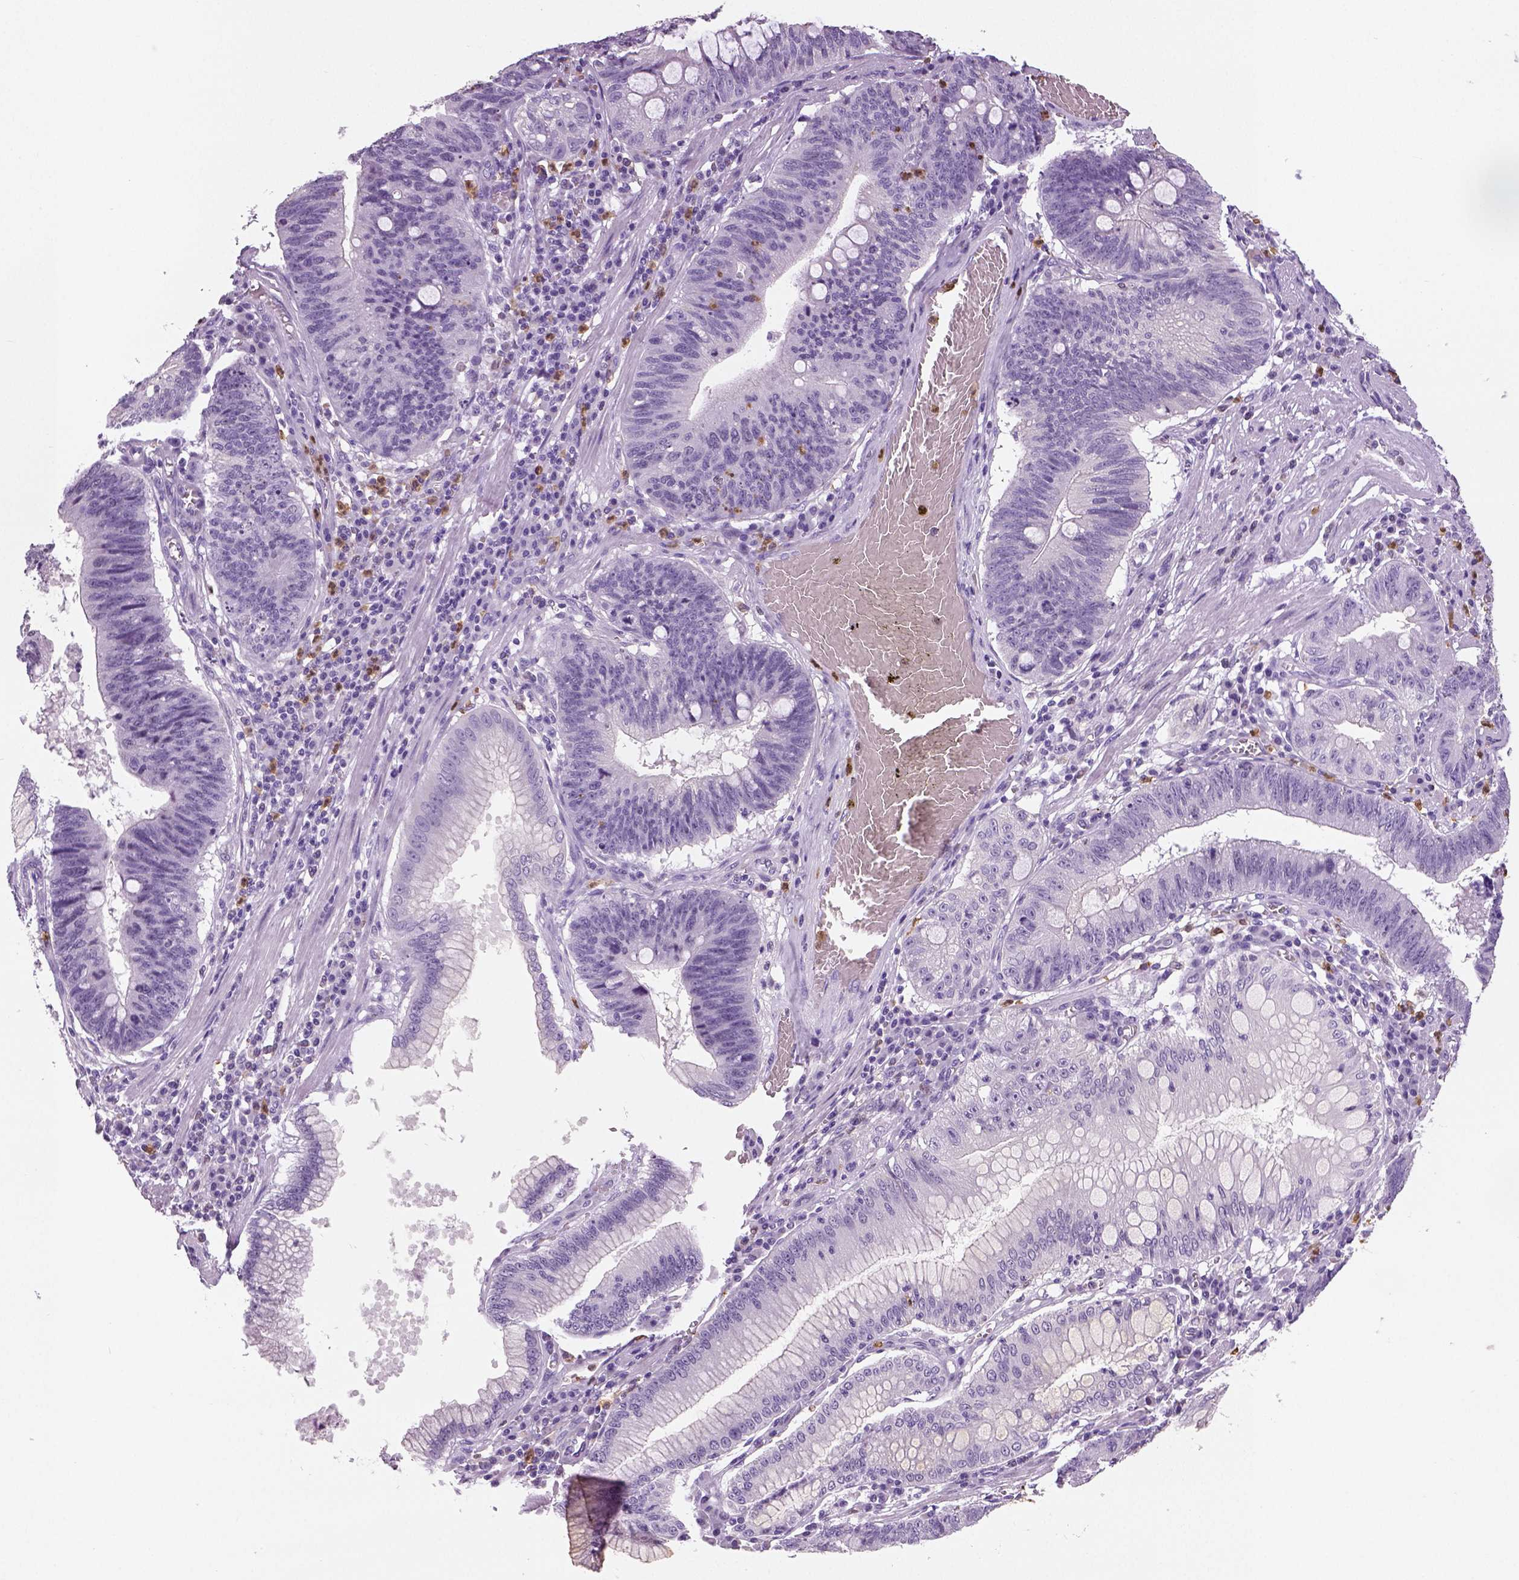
{"staining": {"intensity": "negative", "quantity": "none", "location": "none"}, "tissue": "stomach cancer", "cell_type": "Tumor cells", "image_type": "cancer", "snomed": [{"axis": "morphology", "description": "Adenocarcinoma, NOS"}, {"axis": "topography", "description": "Stomach"}], "caption": "The immunohistochemistry (IHC) micrograph has no significant staining in tumor cells of stomach cancer (adenocarcinoma) tissue. The staining was performed using DAB to visualize the protein expression in brown, while the nuclei were stained in blue with hematoxylin (Magnification: 20x).", "gene": "NECAB2", "patient": {"sex": "male", "age": 59}}